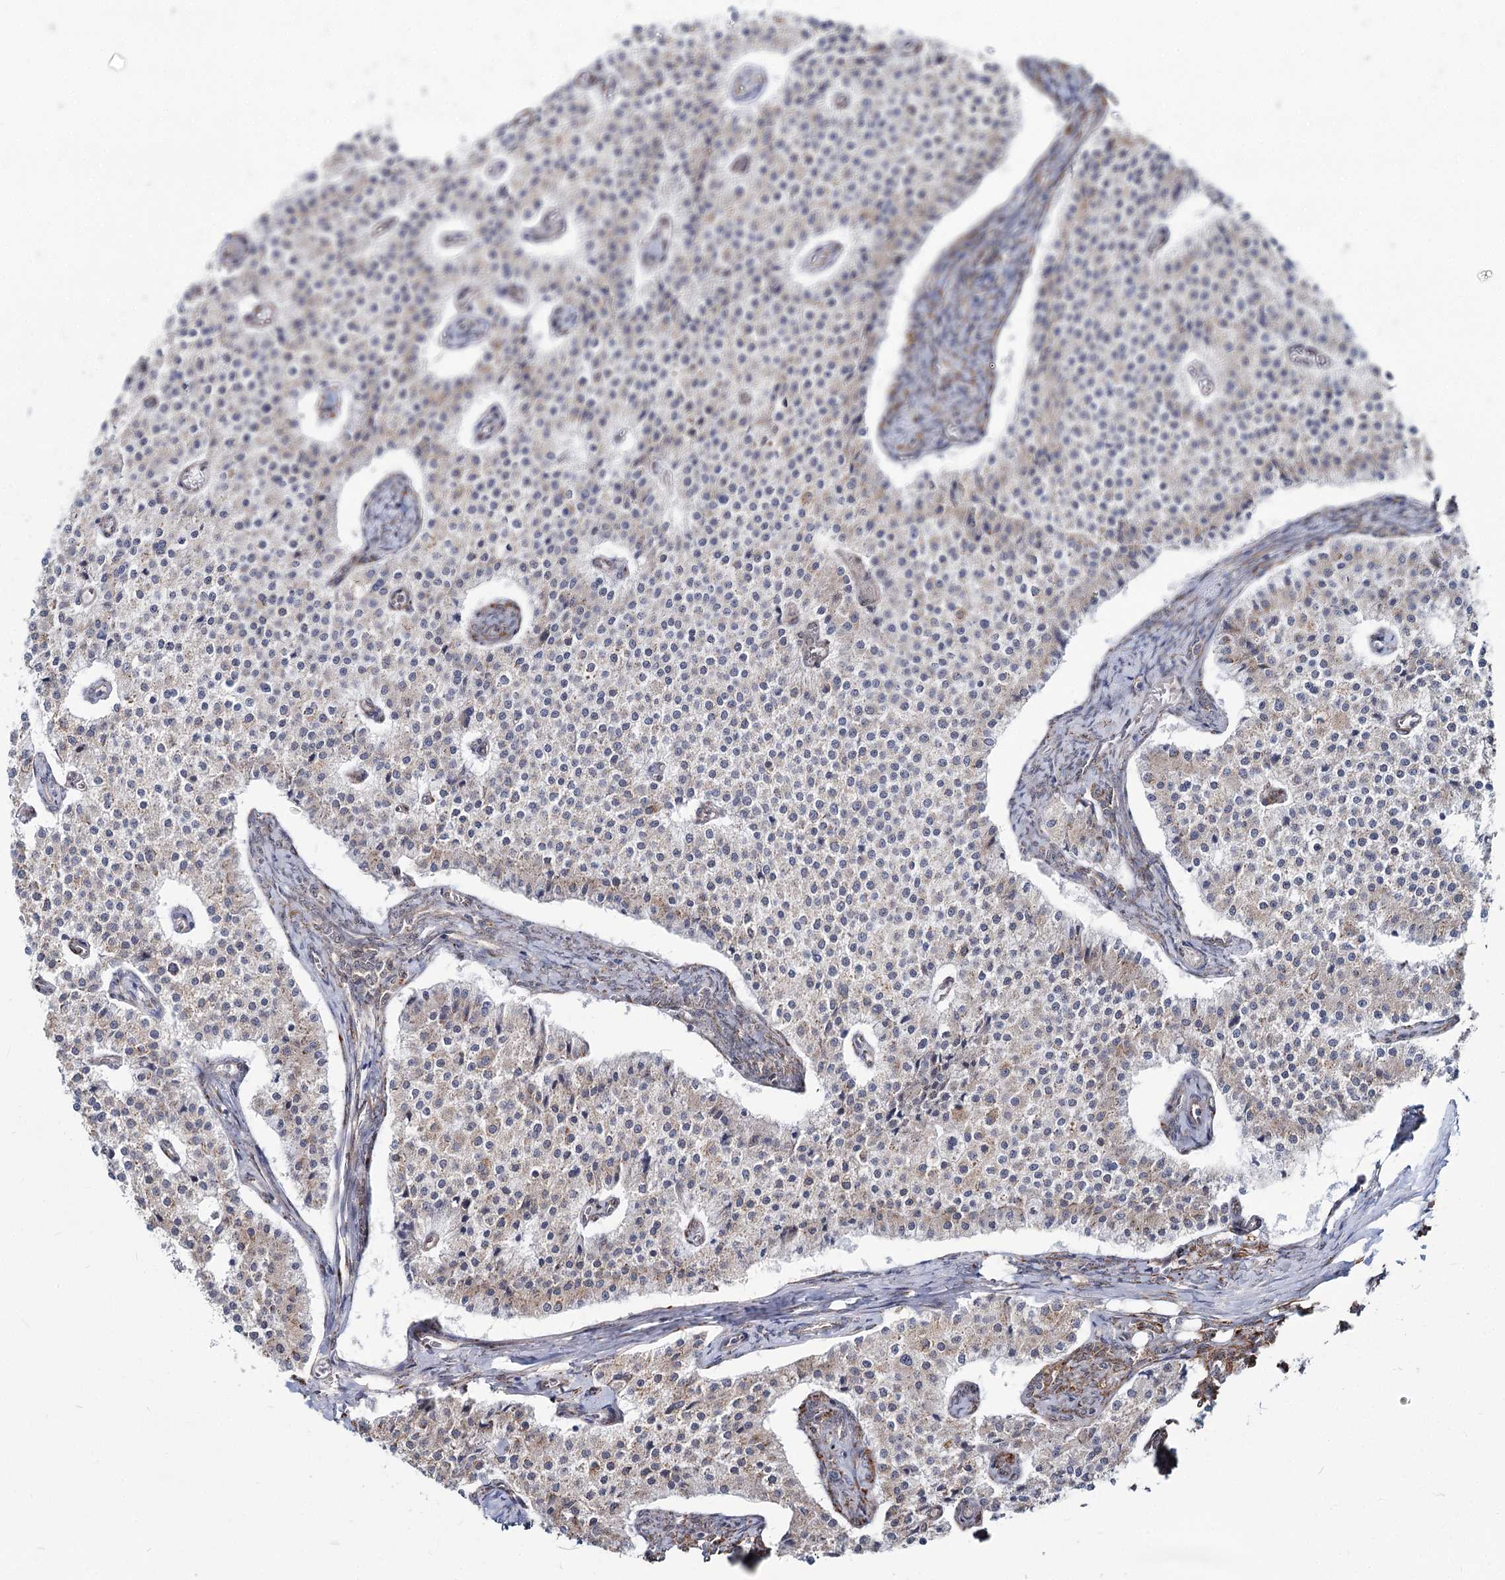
{"staining": {"intensity": "weak", "quantity": "<25%", "location": "cytoplasmic/membranous"}, "tissue": "carcinoid", "cell_type": "Tumor cells", "image_type": "cancer", "snomed": [{"axis": "morphology", "description": "Carcinoid, malignant, NOS"}, {"axis": "topography", "description": "Colon"}], "caption": "Image shows no protein positivity in tumor cells of carcinoid tissue.", "gene": "SPART", "patient": {"sex": "female", "age": 52}}